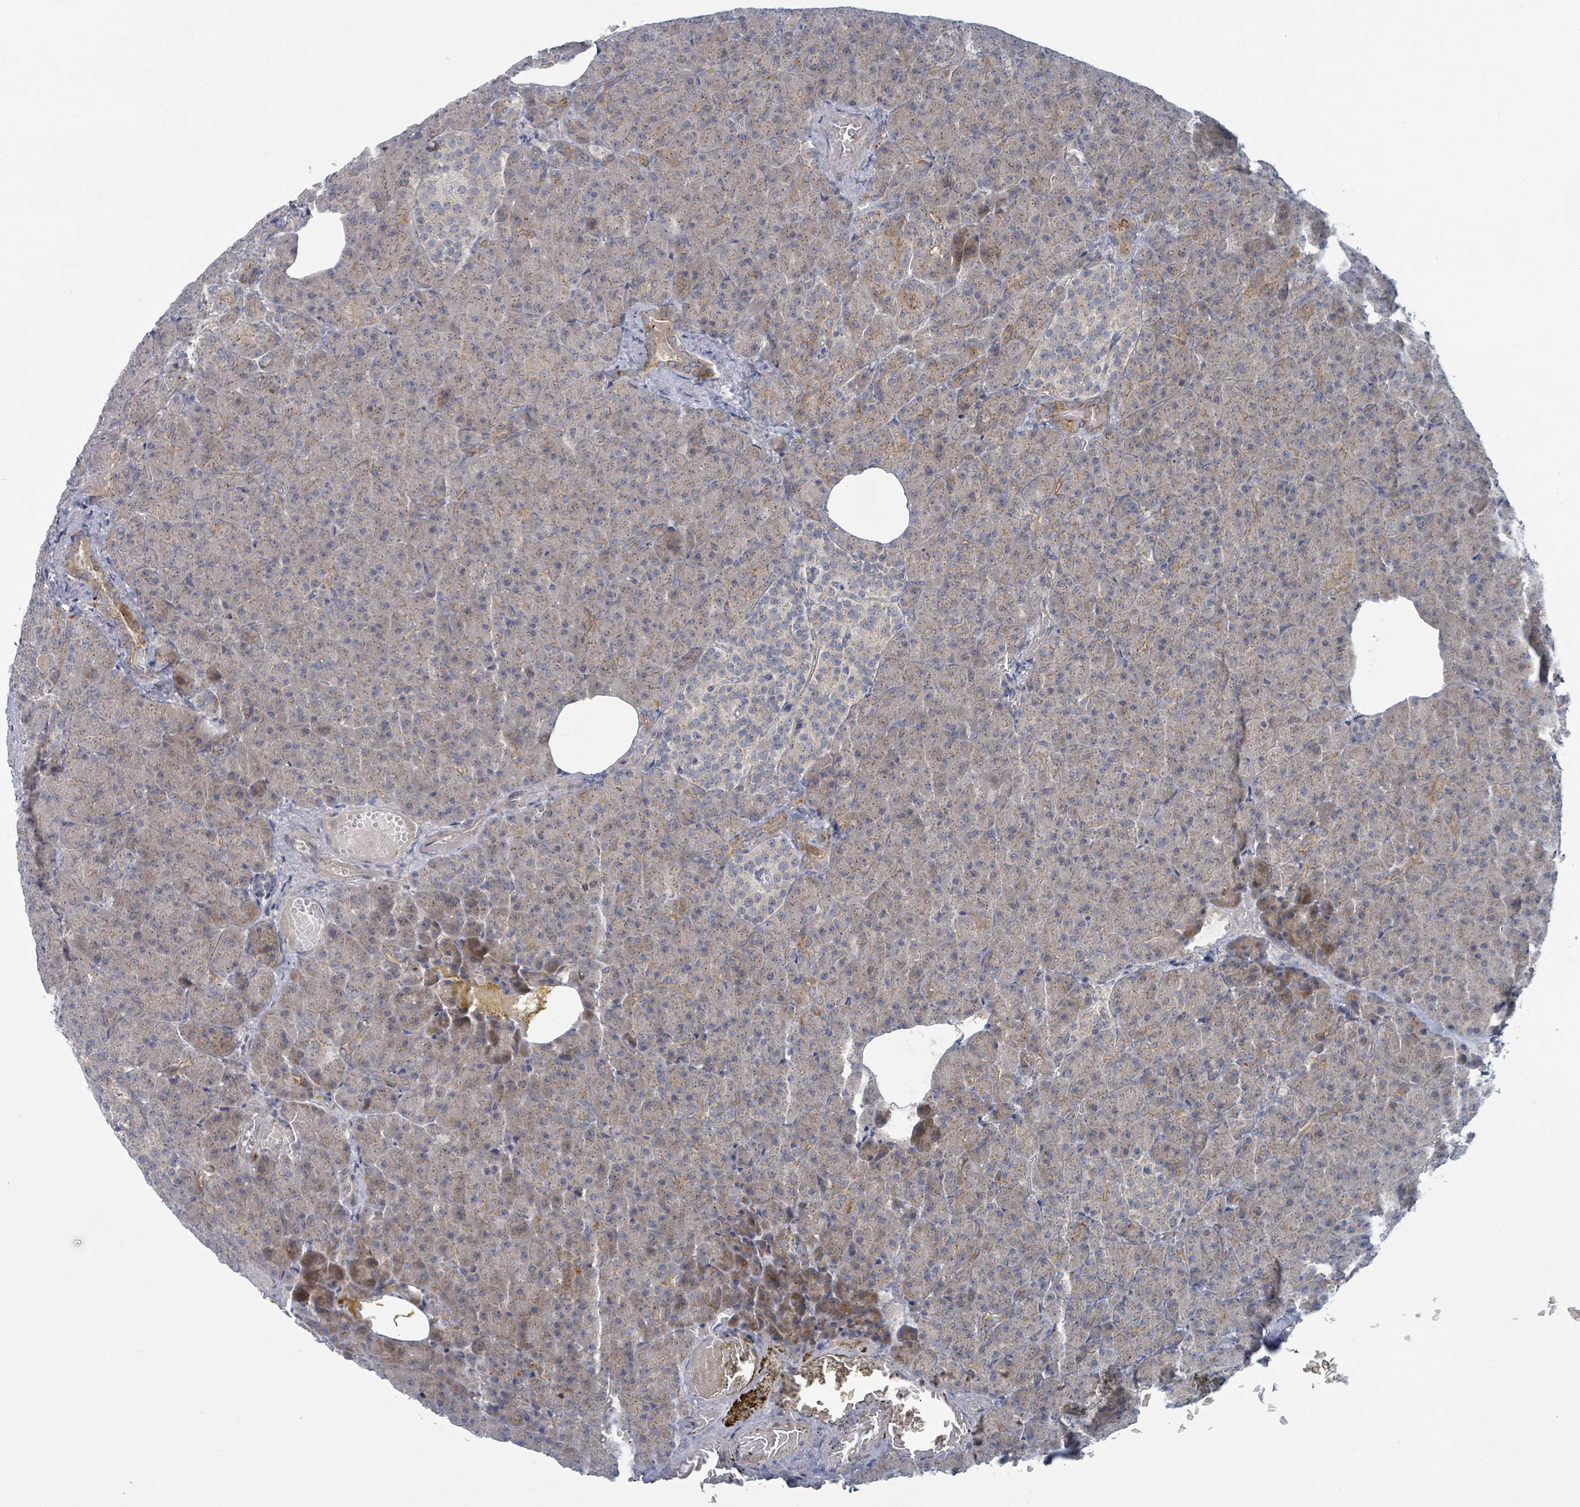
{"staining": {"intensity": "weak", "quantity": "25%-75%", "location": "cytoplasmic/membranous"}, "tissue": "pancreas", "cell_type": "Exocrine glandular cells", "image_type": "normal", "snomed": [{"axis": "morphology", "description": "Normal tissue, NOS"}, {"axis": "topography", "description": "Pancreas"}], "caption": "Unremarkable pancreas displays weak cytoplasmic/membranous staining in approximately 25%-75% of exocrine glandular cells, visualized by immunohistochemistry. The protein of interest is shown in brown color, while the nuclei are stained blue.", "gene": "COL5A3", "patient": {"sex": "female", "age": 74}}